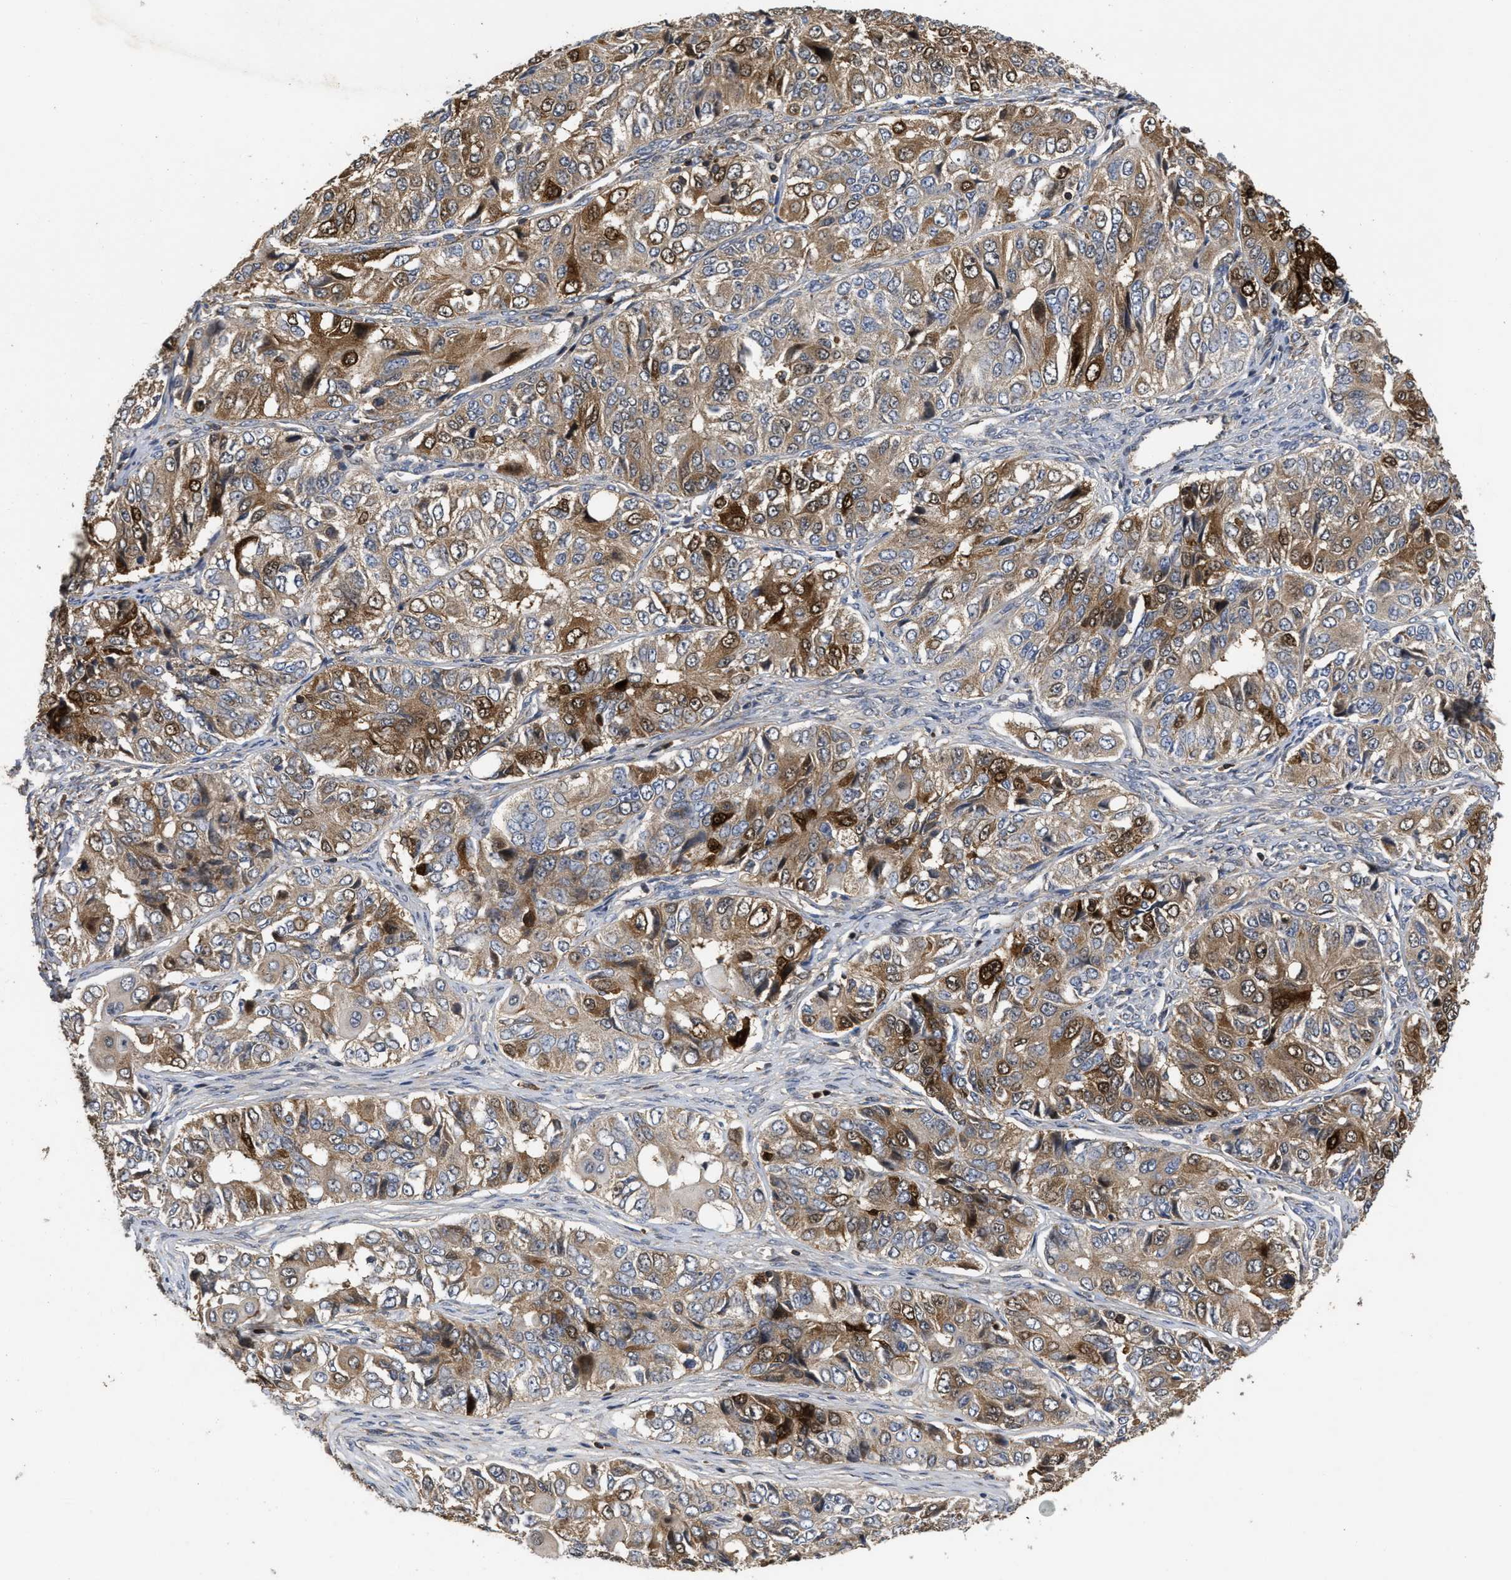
{"staining": {"intensity": "strong", "quantity": "25%-75%", "location": "cytoplasmic/membranous,nuclear"}, "tissue": "ovarian cancer", "cell_type": "Tumor cells", "image_type": "cancer", "snomed": [{"axis": "morphology", "description": "Carcinoma, endometroid"}, {"axis": "topography", "description": "Ovary"}], "caption": "Protein analysis of ovarian endometroid carcinoma tissue exhibits strong cytoplasmic/membranous and nuclear positivity in about 25%-75% of tumor cells. (Brightfield microscopy of DAB IHC at high magnification).", "gene": "CBR3", "patient": {"sex": "female", "age": 51}}